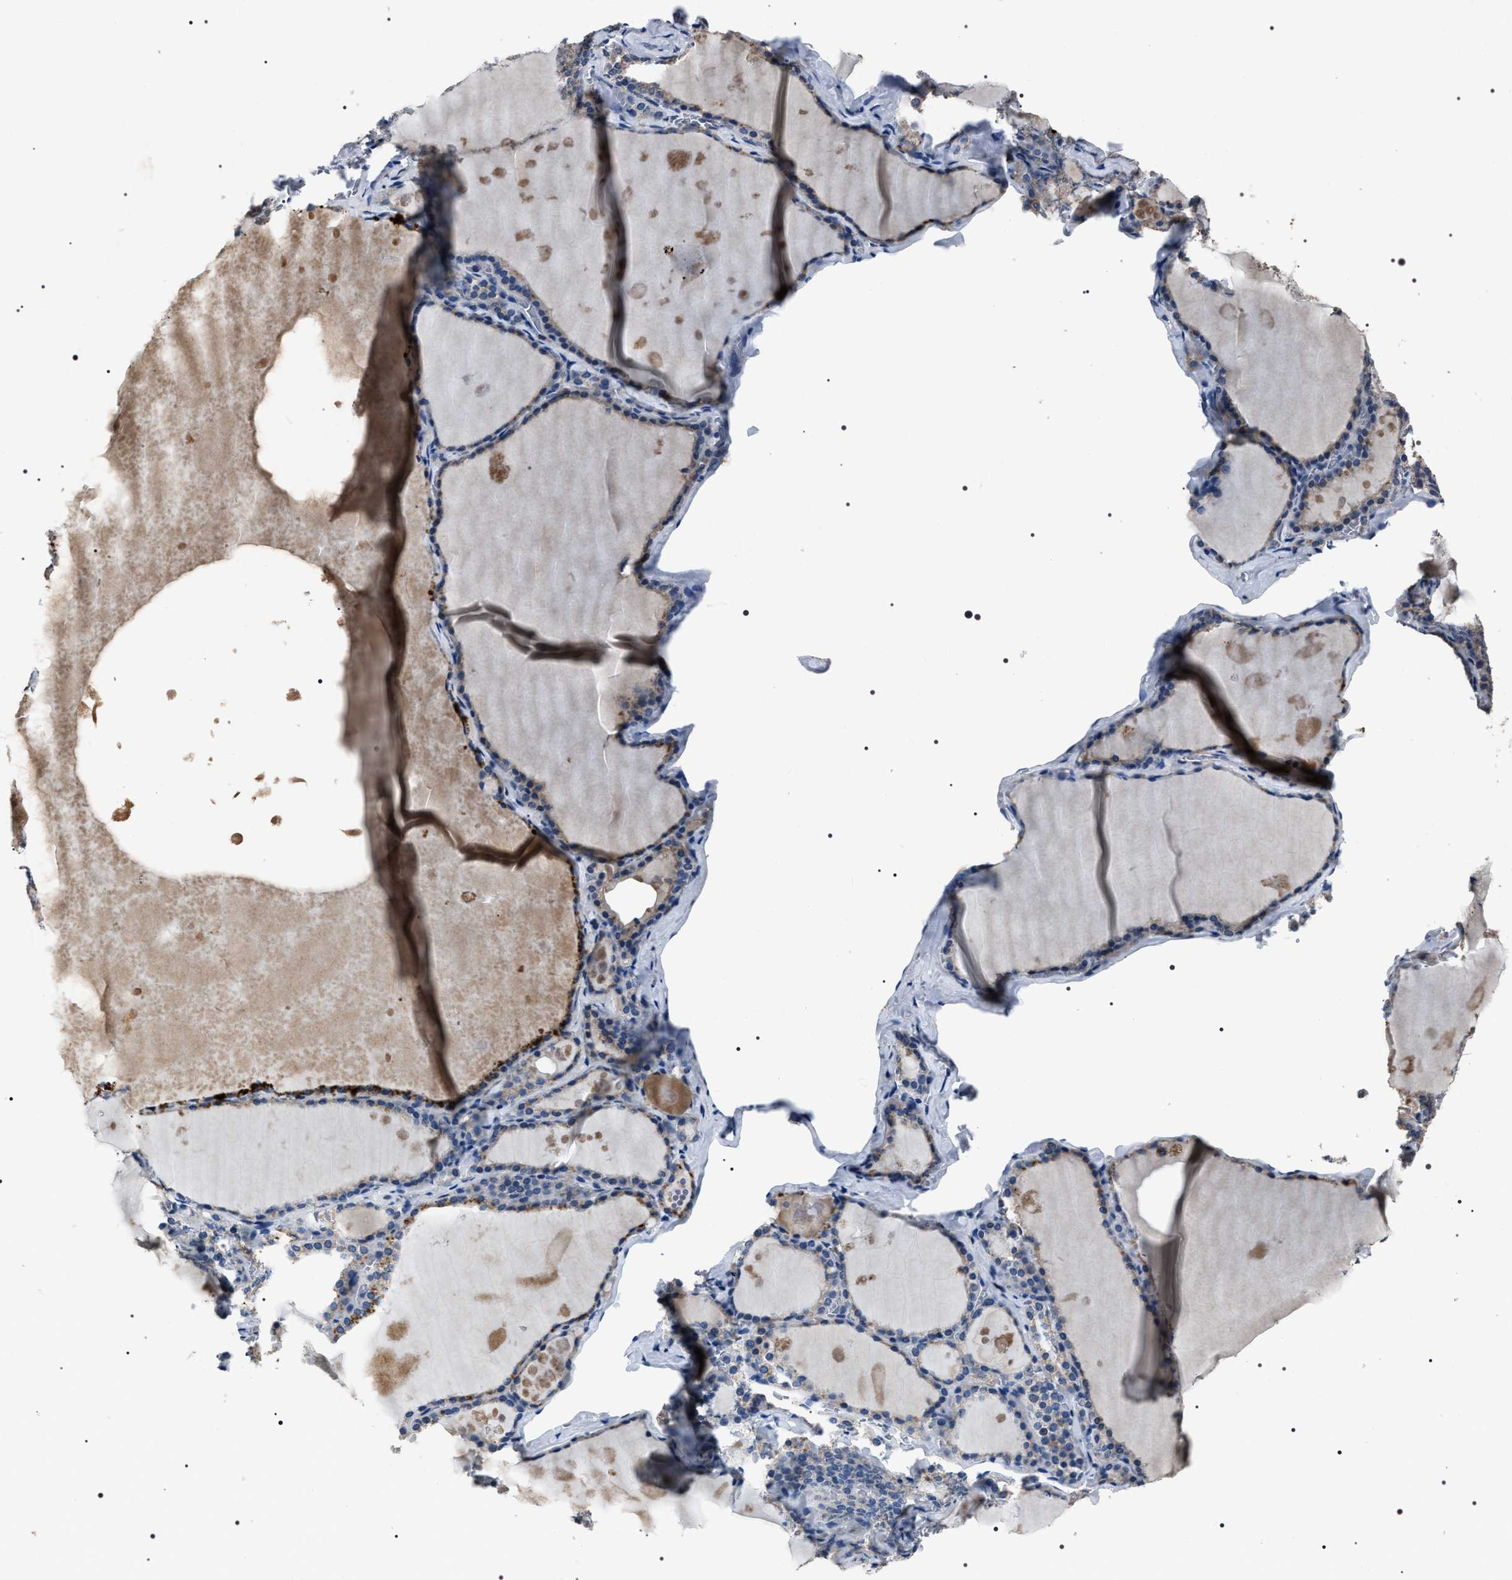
{"staining": {"intensity": "moderate", "quantity": "<25%", "location": "cytoplasmic/membranous"}, "tissue": "thyroid gland", "cell_type": "Glandular cells", "image_type": "normal", "snomed": [{"axis": "morphology", "description": "Normal tissue, NOS"}, {"axis": "topography", "description": "Thyroid gland"}], "caption": "Unremarkable thyroid gland shows moderate cytoplasmic/membranous expression in about <25% of glandular cells, visualized by immunohistochemistry. The protein is stained brown, and the nuclei are stained in blue (DAB IHC with brightfield microscopy, high magnification).", "gene": "TRIM54", "patient": {"sex": "male", "age": 56}}